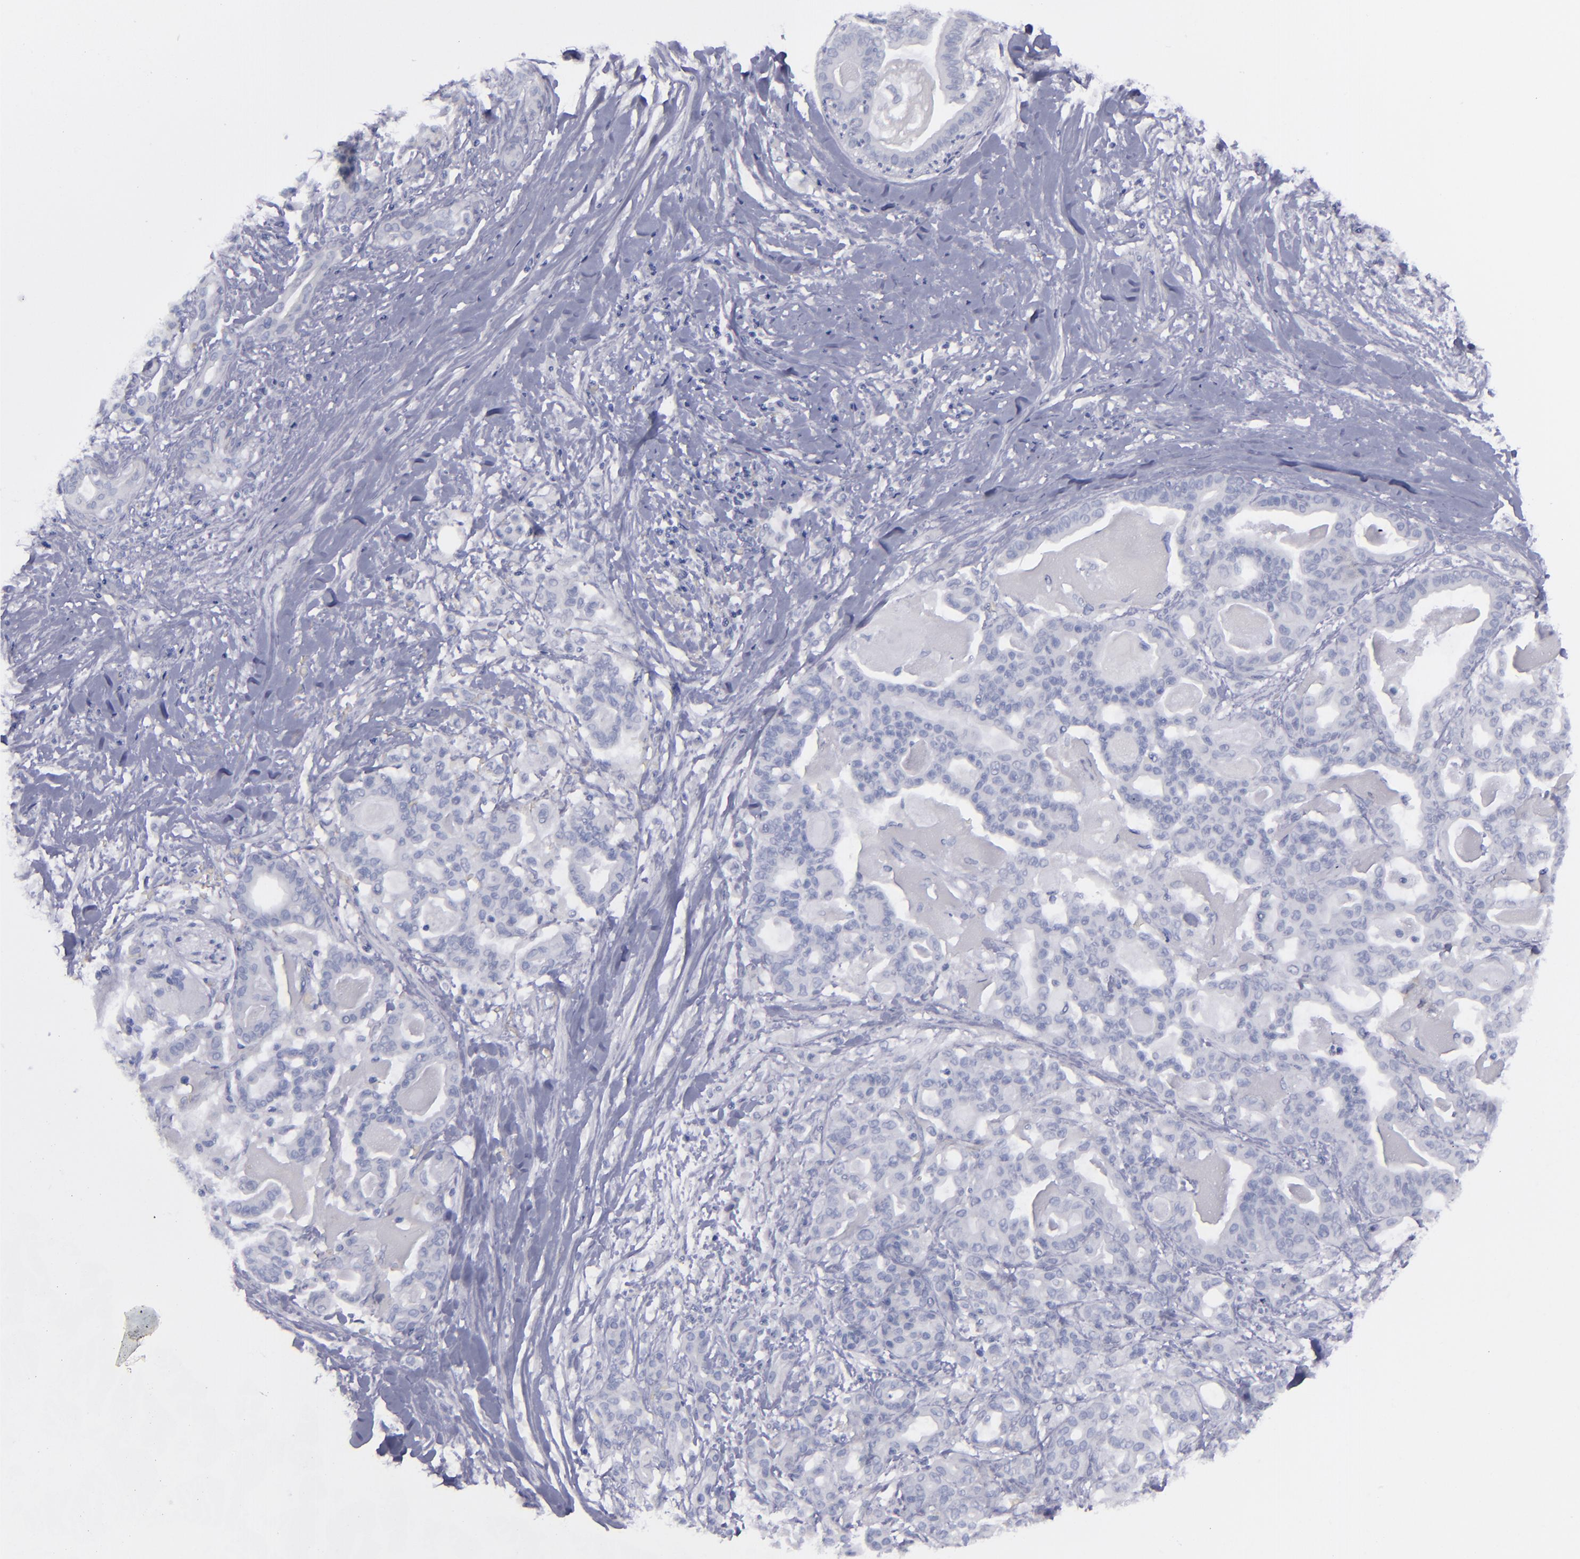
{"staining": {"intensity": "negative", "quantity": "none", "location": "none"}, "tissue": "pancreatic cancer", "cell_type": "Tumor cells", "image_type": "cancer", "snomed": [{"axis": "morphology", "description": "Adenocarcinoma, NOS"}, {"axis": "topography", "description": "Pancreas"}], "caption": "A high-resolution photomicrograph shows immunohistochemistry staining of pancreatic adenocarcinoma, which demonstrates no significant positivity in tumor cells.", "gene": "CD22", "patient": {"sex": "male", "age": 63}}